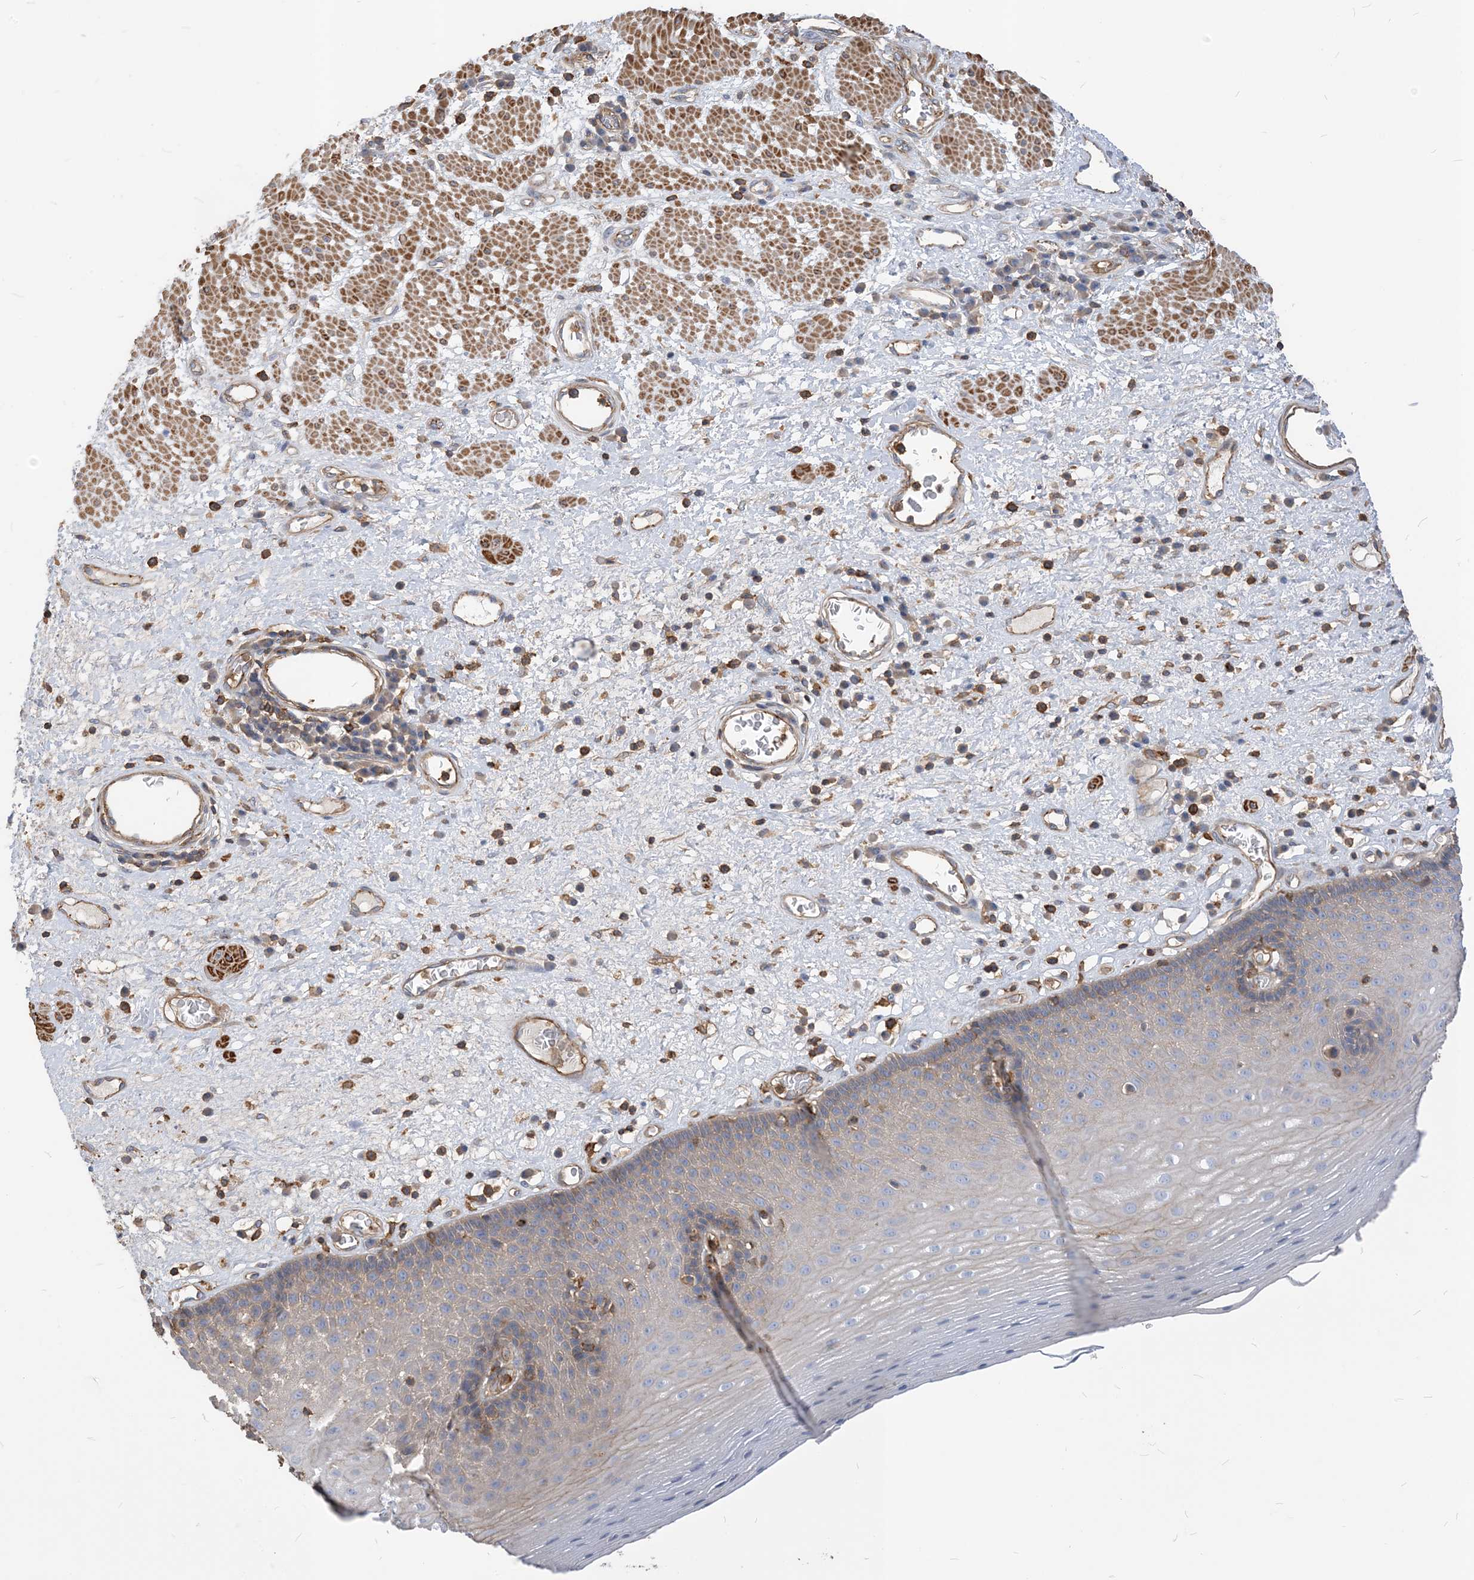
{"staining": {"intensity": "moderate", "quantity": "<25%", "location": "cytoplasmic/membranous"}, "tissue": "esophagus", "cell_type": "Squamous epithelial cells", "image_type": "normal", "snomed": [{"axis": "morphology", "description": "Normal tissue, NOS"}, {"axis": "morphology", "description": "Adenocarcinoma, NOS"}, {"axis": "topography", "description": "Esophagus"}], "caption": "DAB (3,3'-diaminobenzidine) immunohistochemical staining of benign human esophagus exhibits moderate cytoplasmic/membranous protein positivity in approximately <25% of squamous epithelial cells.", "gene": "PARVG", "patient": {"sex": "male", "age": 62}}